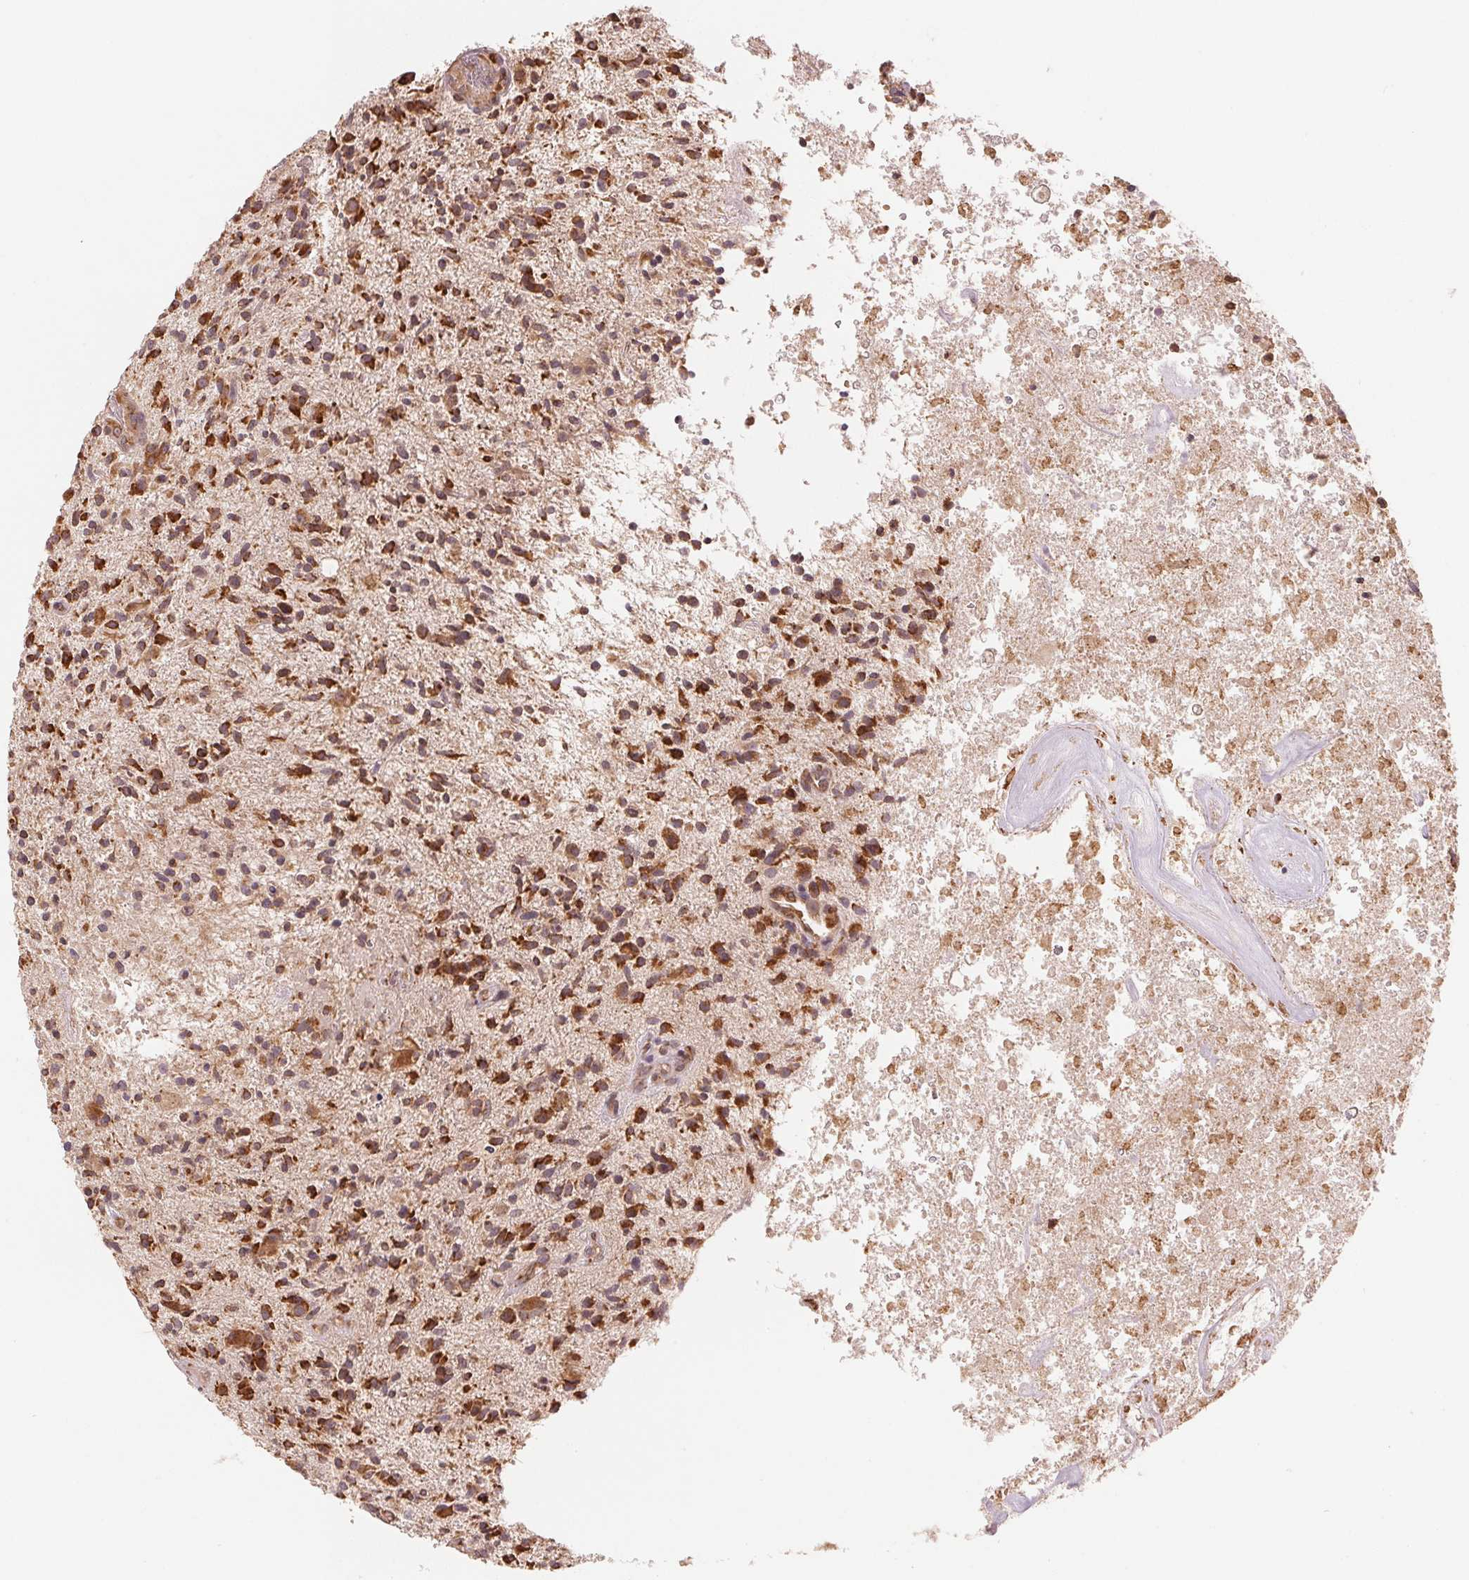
{"staining": {"intensity": "strong", "quantity": ">75%", "location": "cytoplasmic/membranous"}, "tissue": "glioma", "cell_type": "Tumor cells", "image_type": "cancer", "snomed": [{"axis": "morphology", "description": "Glioma, malignant, High grade"}, {"axis": "topography", "description": "Brain"}], "caption": "This is an image of IHC staining of malignant glioma (high-grade), which shows strong expression in the cytoplasmic/membranous of tumor cells.", "gene": "SLC20A1", "patient": {"sex": "male", "age": 55}}